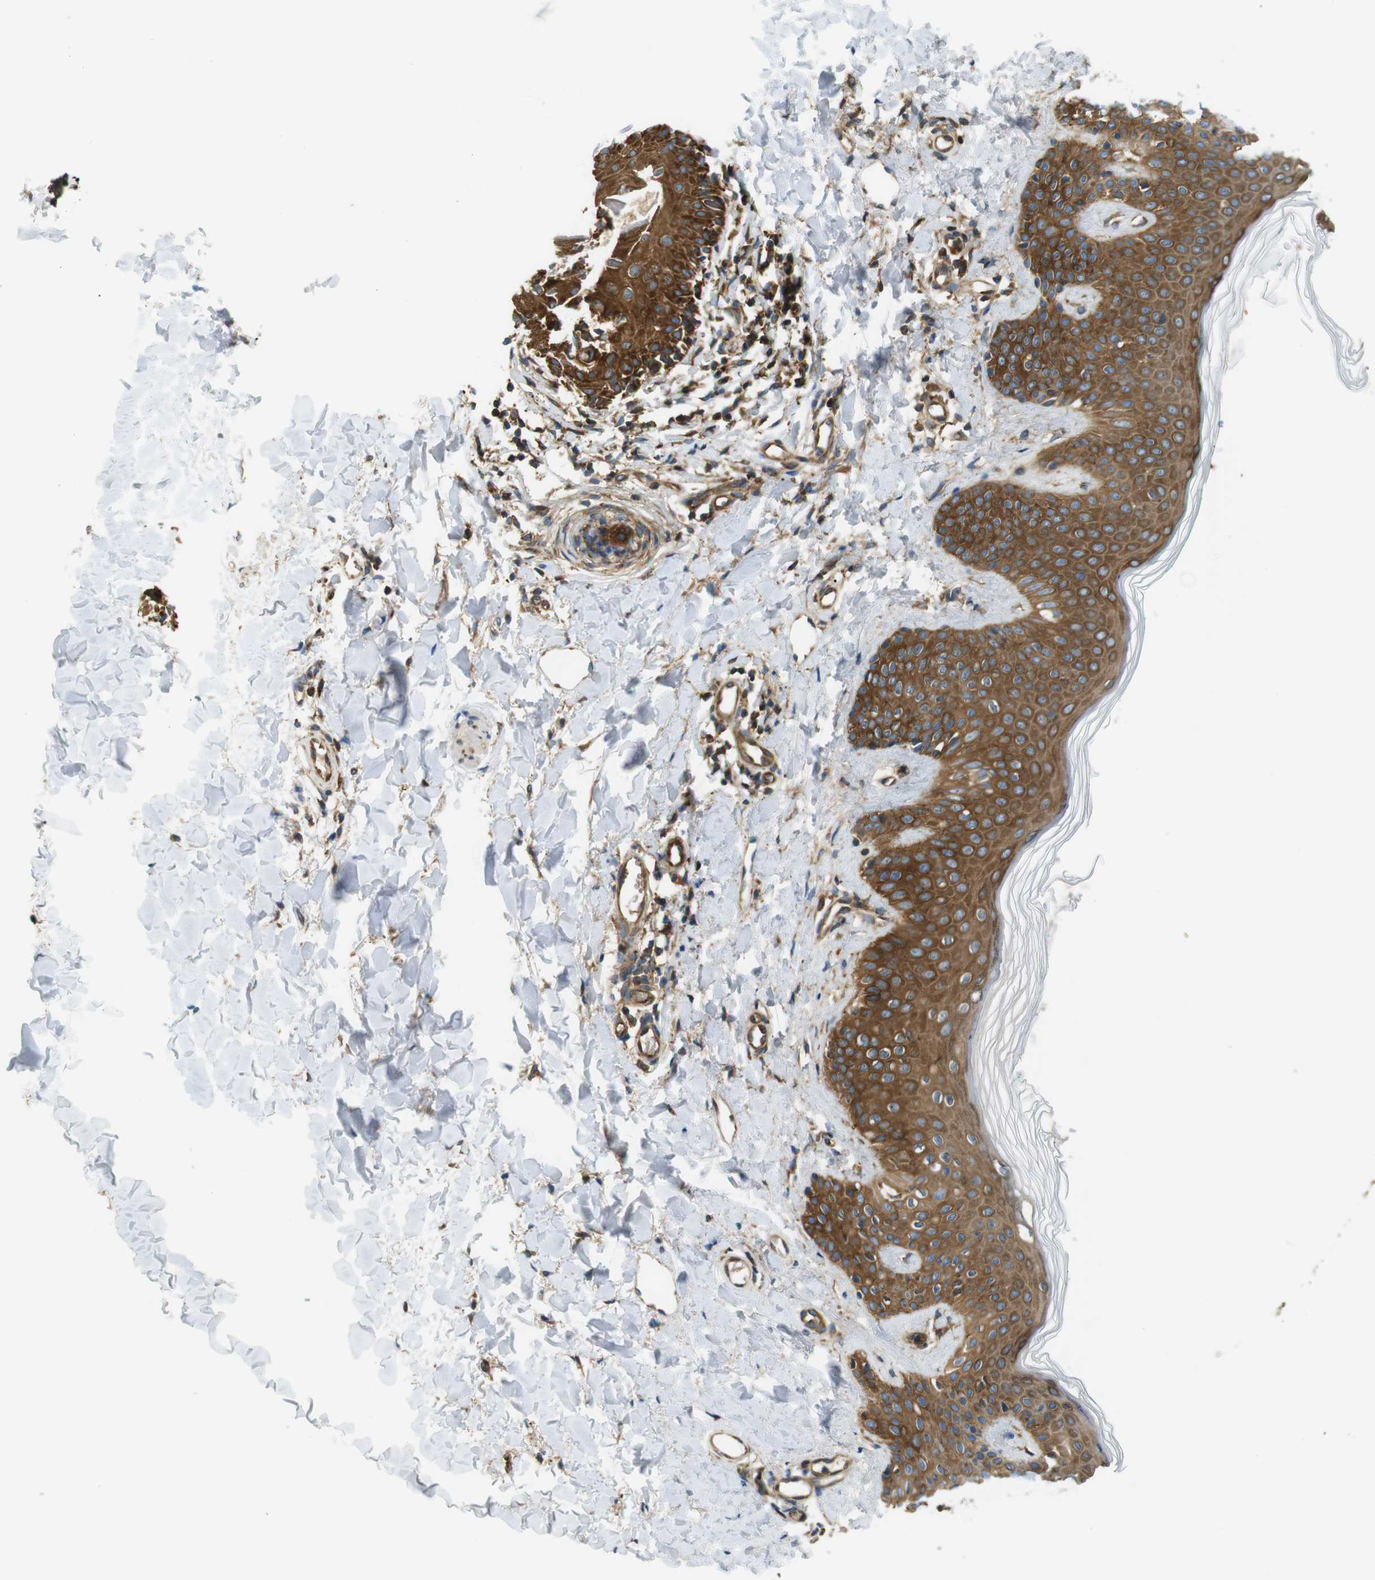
{"staining": {"intensity": "strong", "quantity": ">75%", "location": "cytoplasmic/membranous"}, "tissue": "skin", "cell_type": "Fibroblasts", "image_type": "normal", "snomed": [{"axis": "morphology", "description": "Normal tissue, NOS"}, {"axis": "topography", "description": "Skin"}], "caption": "The micrograph demonstrates staining of unremarkable skin, revealing strong cytoplasmic/membranous protein positivity (brown color) within fibroblasts.", "gene": "TSC1", "patient": {"sex": "male", "age": 16}}